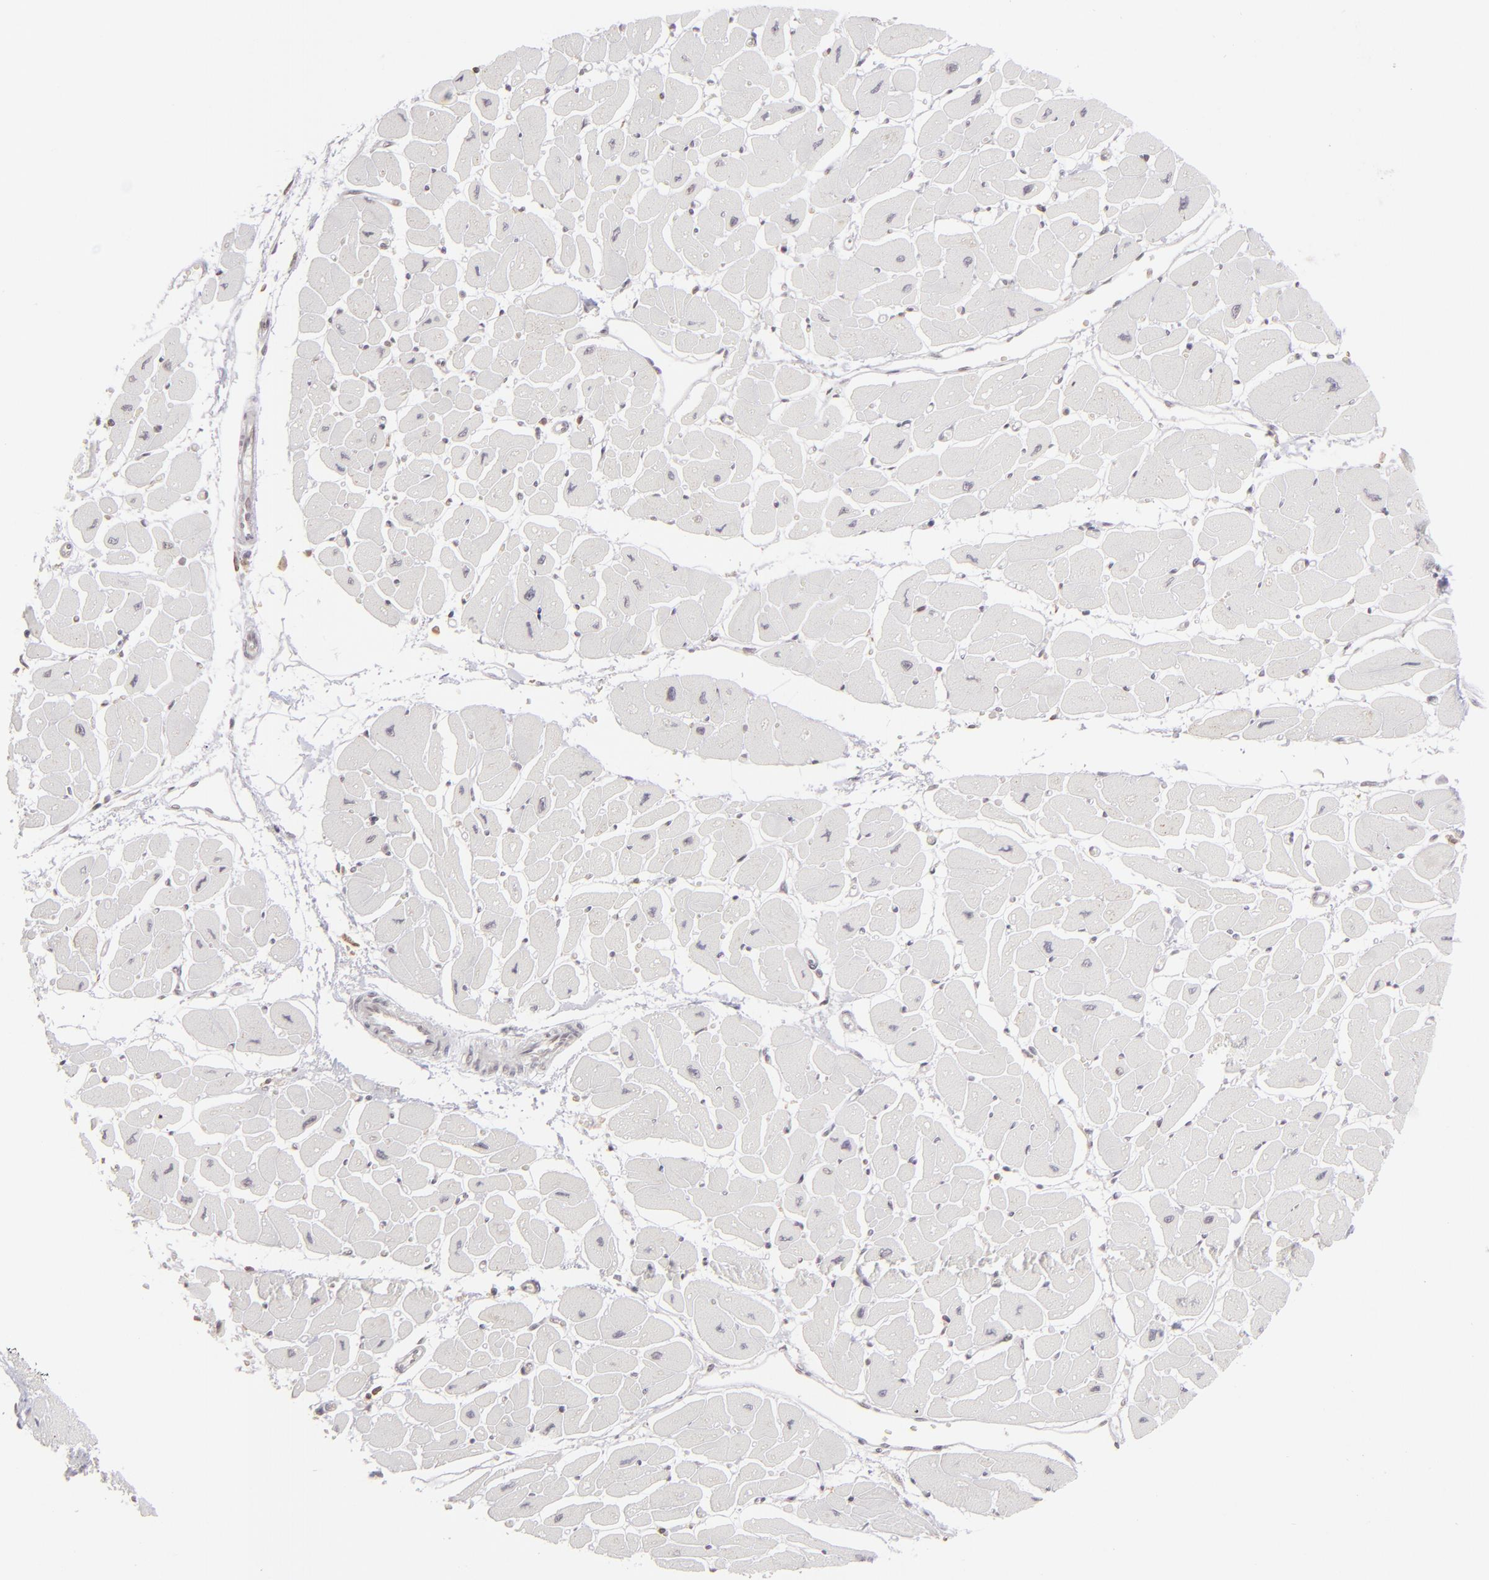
{"staining": {"intensity": "negative", "quantity": "none", "location": "none"}, "tissue": "heart muscle", "cell_type": "Cardiomyocytes", "image_type": "normal", "snomed": [{"axis": "morphology", "description": "Normal tissue, NOS"}, {"axis": "topography", "description": "Heart"}], "caption": "IHC of benign human heart muscle demonstrates no staining in cardiomyocytes.", "gene": "CLDN2", "patient": {"sex": "female", "age": 54}}